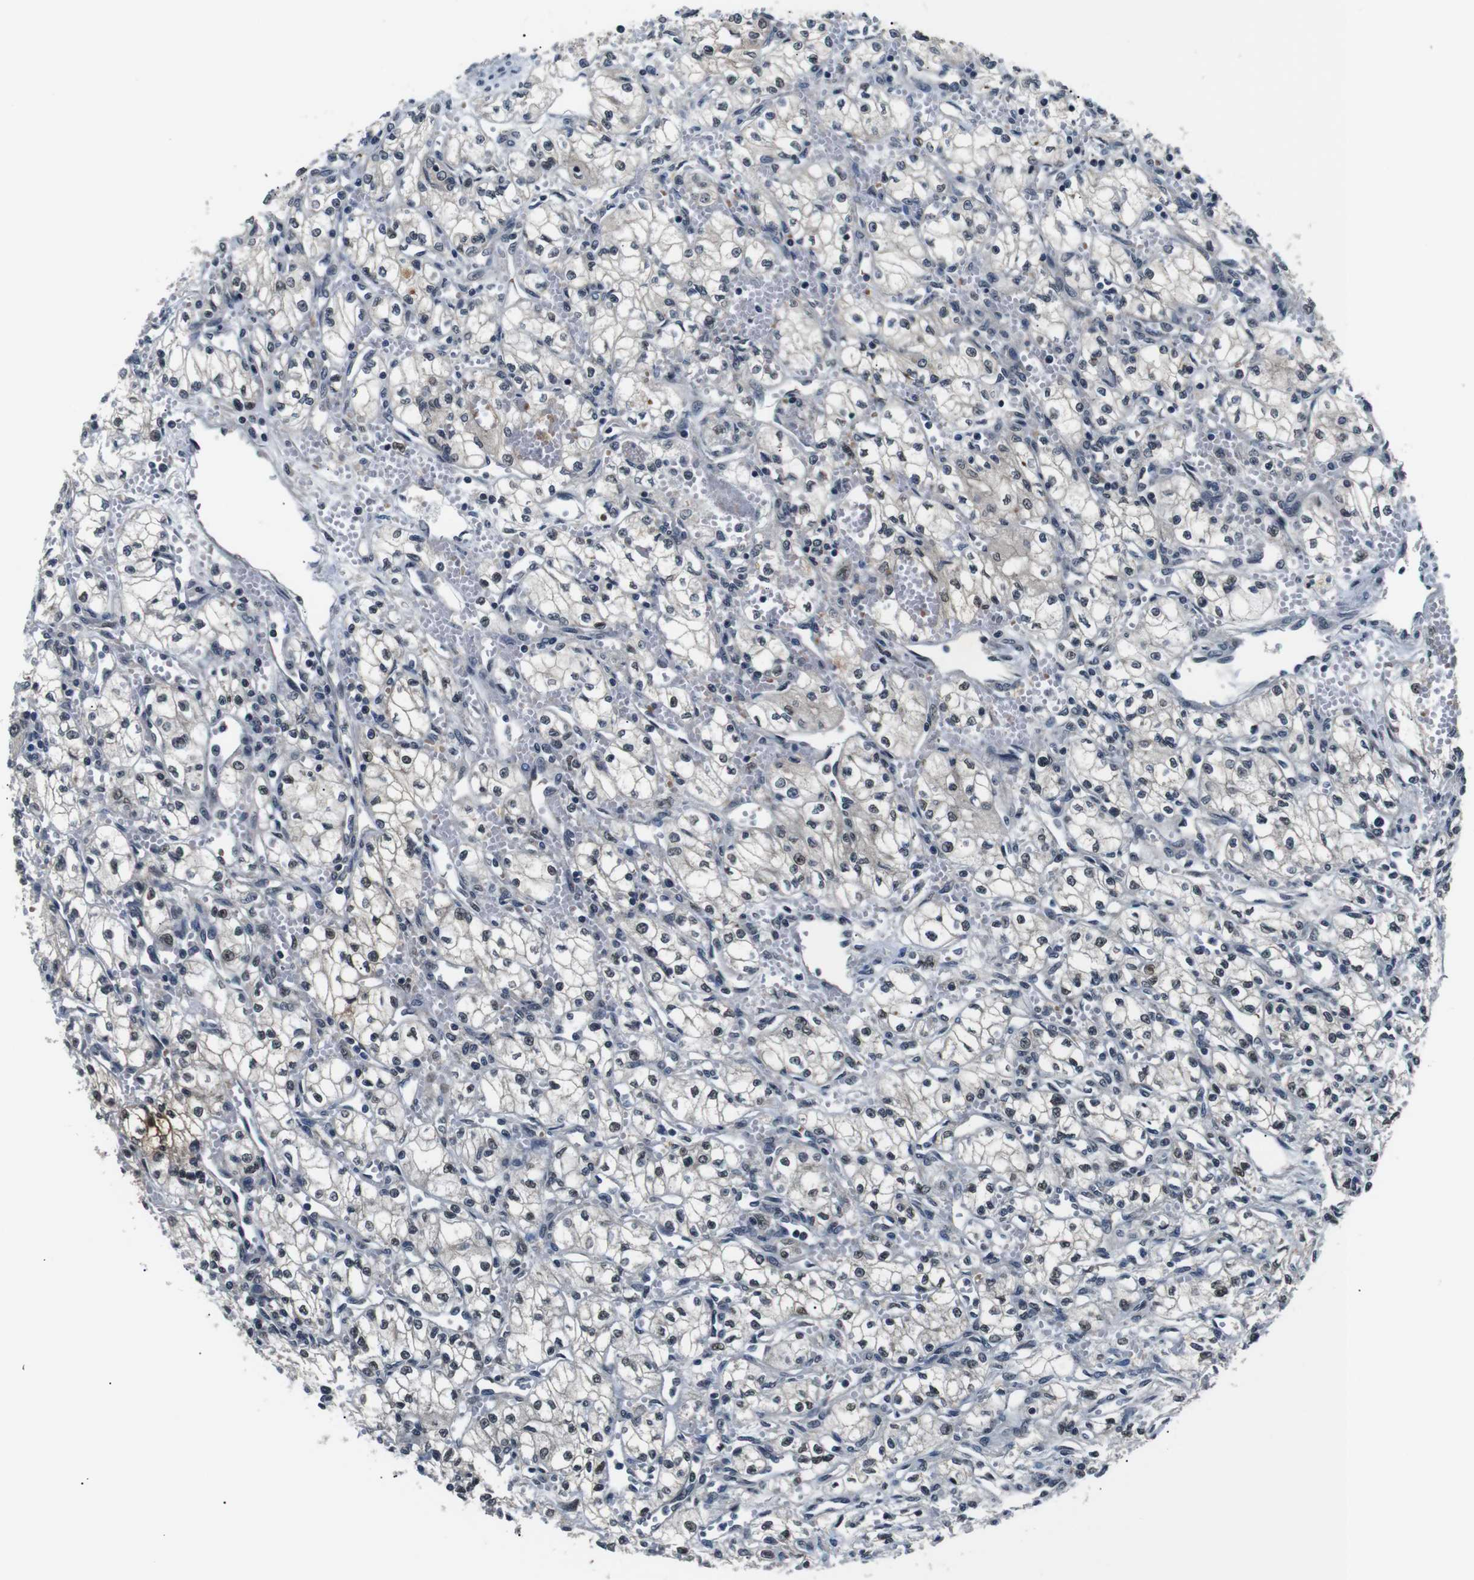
{"staining": {"intensity": "moderate", "quantity": "25%-75%", "location": "nuclear"}, "tissue": "renal cancer", "cell_type": "Tumor cells", "image_type": "cancer", "snomed": [{"axis": "morphology", "description": "Normal tissue, NOS"}, {"axis": "morphology", "description": "Adenocarcinoma, NOS"}, {"axis": "topography", "description": "Kidney"}], "caption": "This is an image of IHC staining of renal adenocarcinoma, which shows moderate staining in the nuclear of tumor cells.", "gene": "SKP1", "patient": {"sex": "male", "age": 59}}